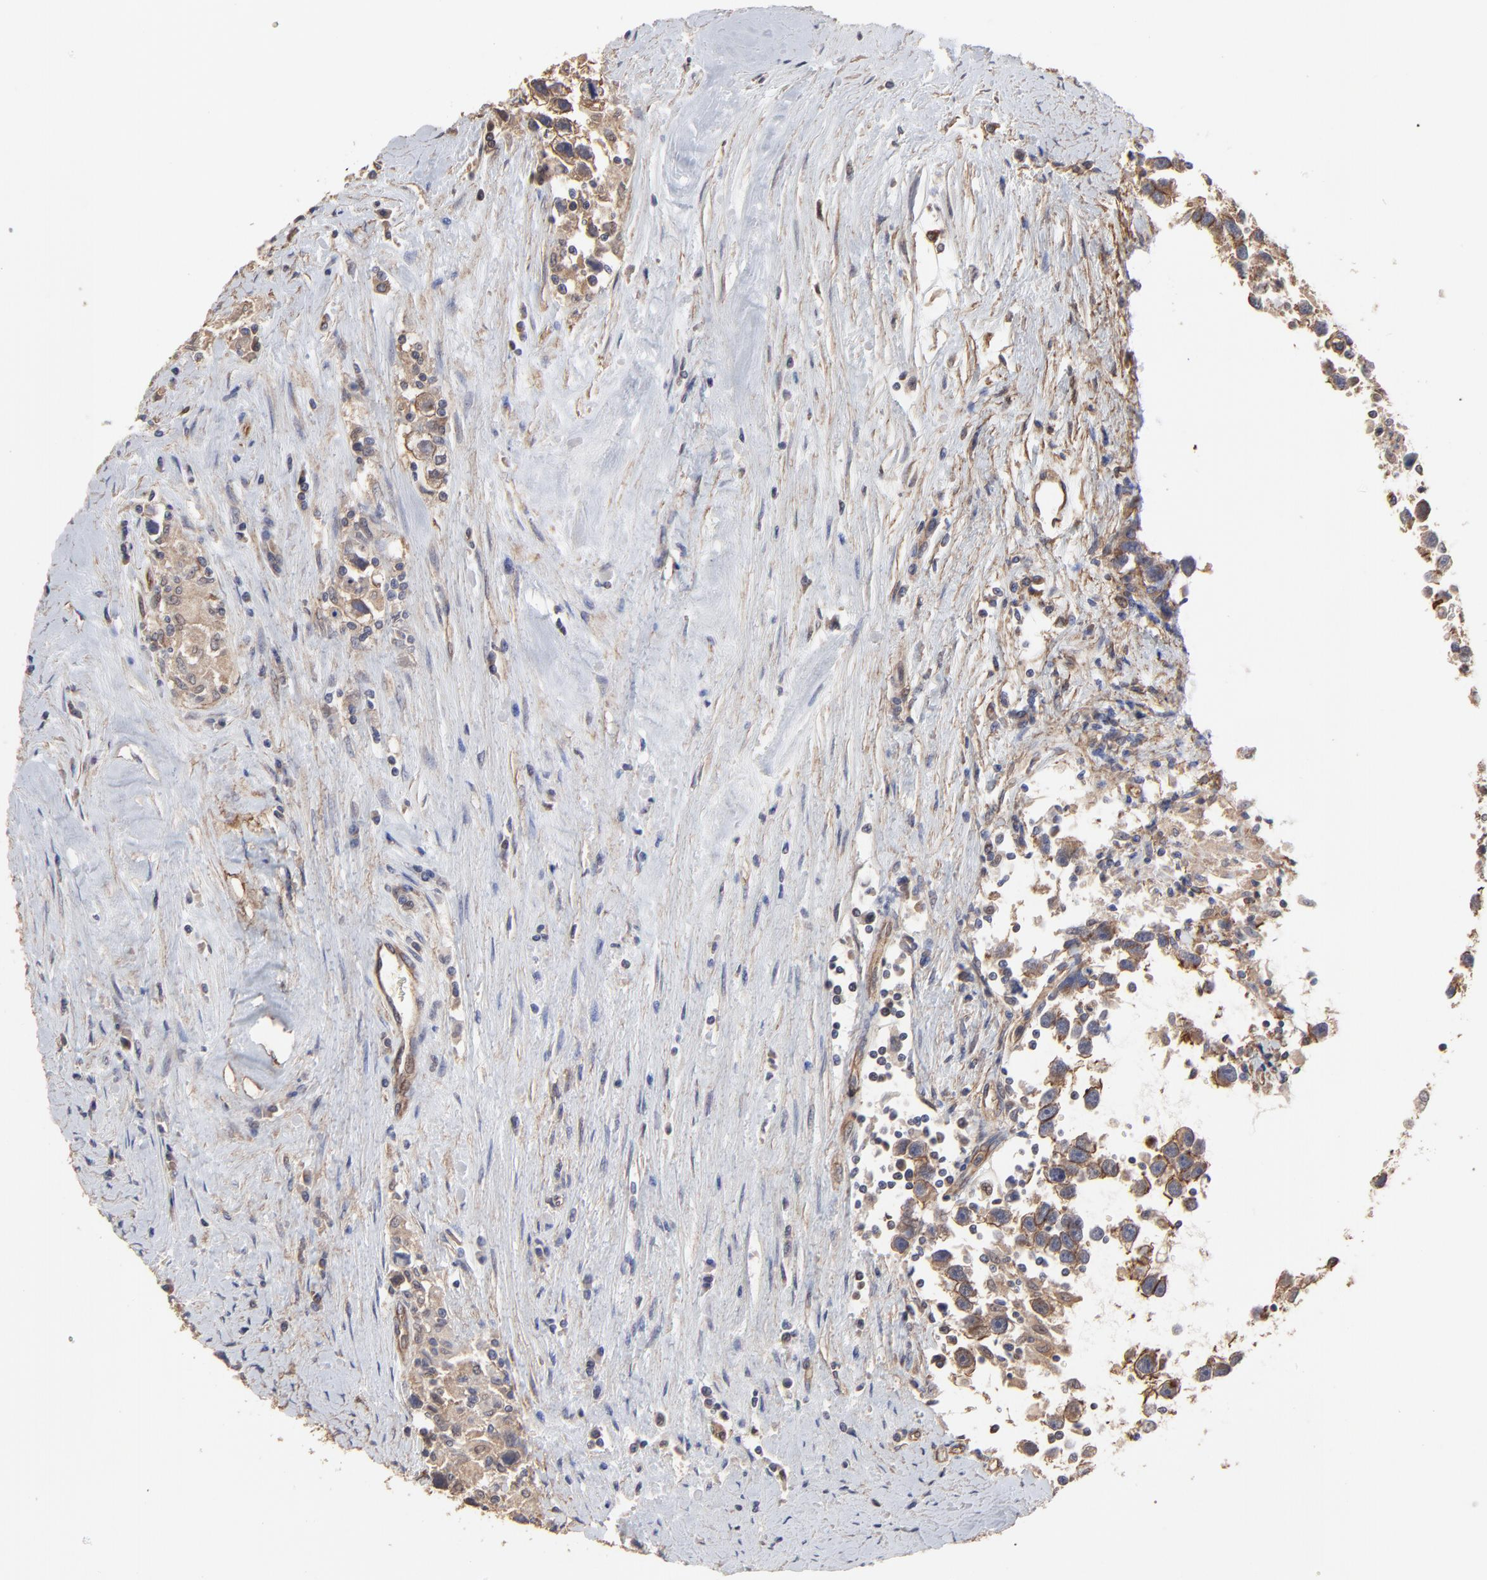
{"staining": {"intensity": "moderate", "quantity": ">75%", "location": "cytoplasmic/membranous"}, "tissue": "testis cancer", "cell_type": "Tumor cells", "image_type": "cancer", "snomed": [{"axis": "morphology", "description": "Seminoma, NOS"}, {"axis": "topography", "description": "Testis"}], "caption": "Immunohistochemistry staining of testis cancer, which reveals medium levels of moderate cytoplasmic/membranous expression in approximately >75% of tumor cells indicating moderate cytoplasmic/membranous protein positivity. The staining was performed using DAB (3,3'-diaminobenzidine) (brown) for protein detection and nuclei were counterstained in hematoxylin (blue).", "gene": "ARMT1", "patient": {"sex": "male", "age": 43}}